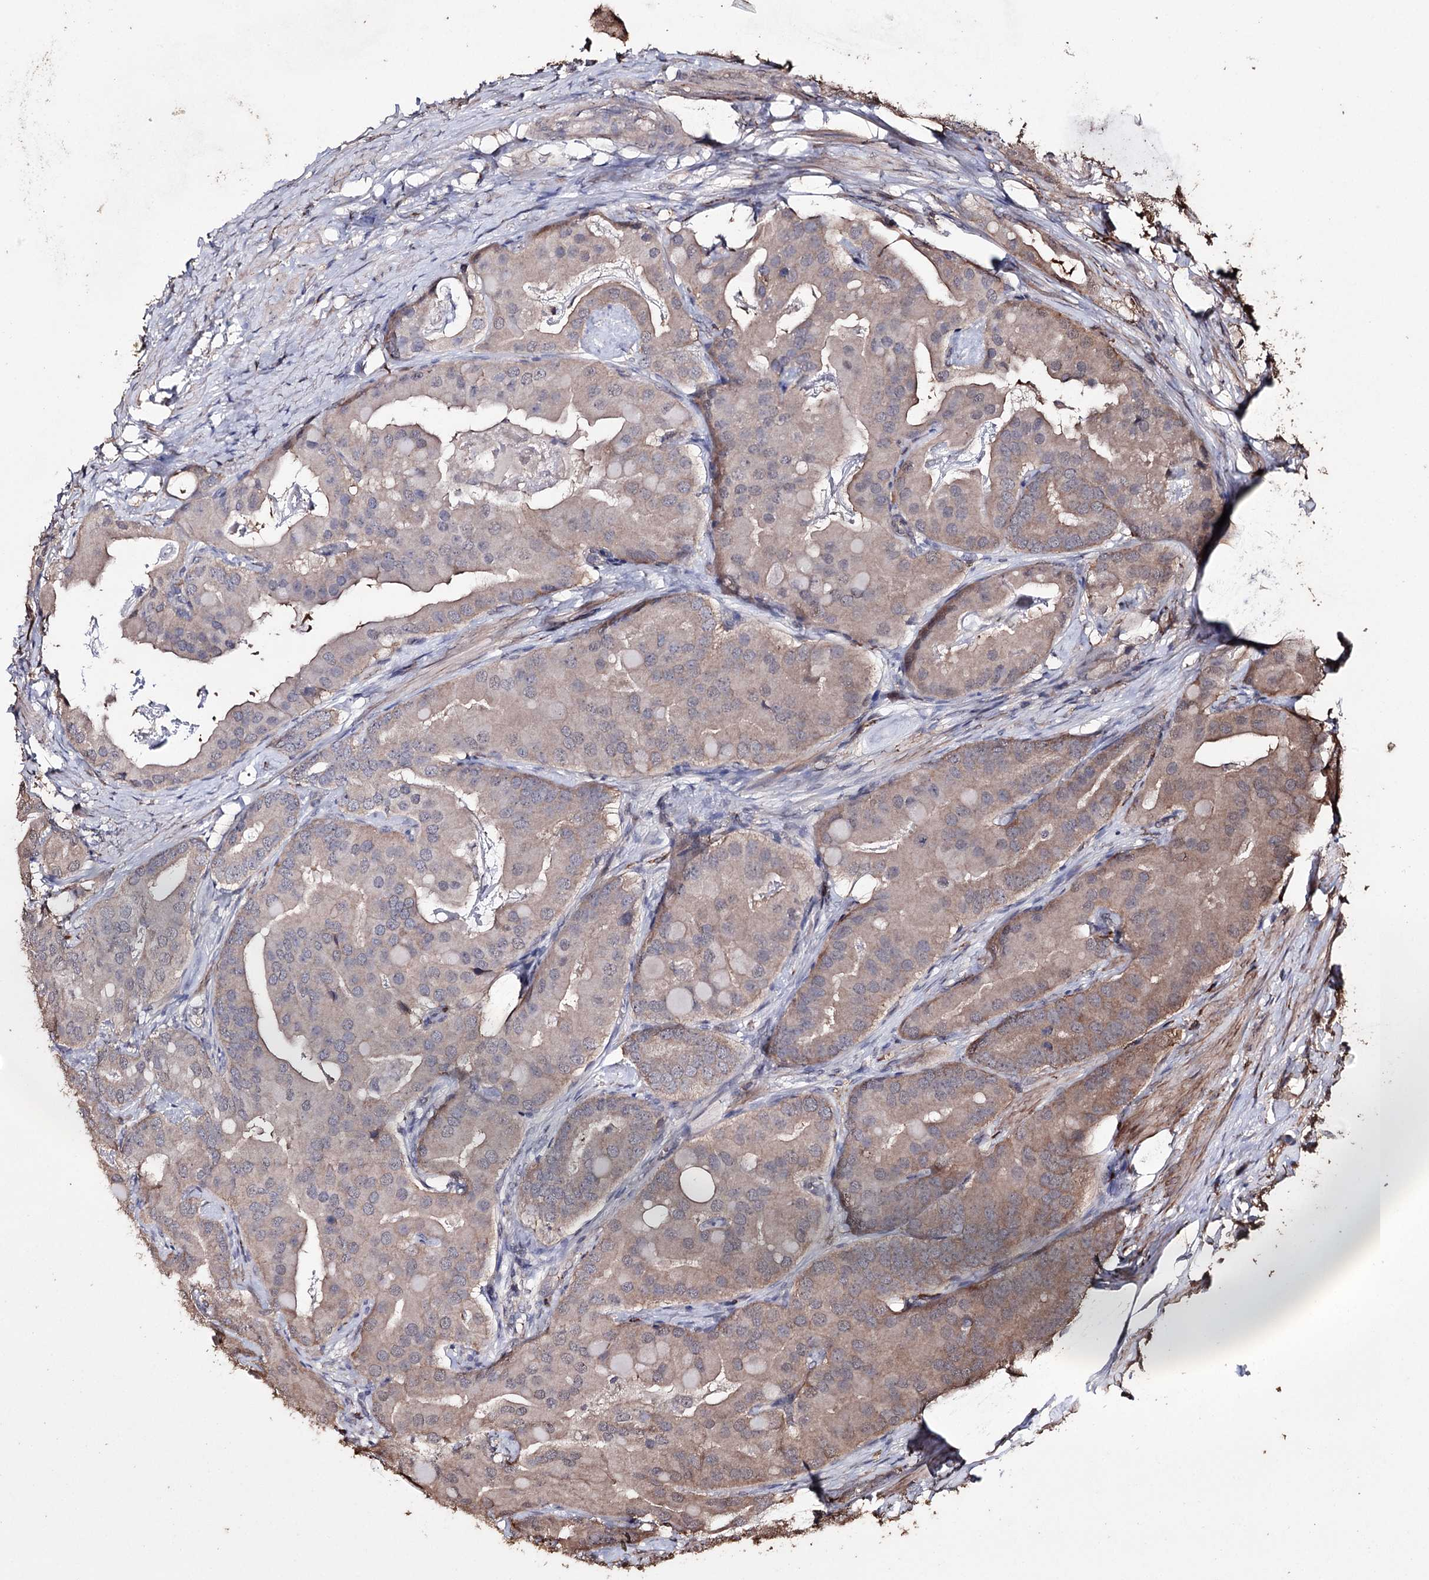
{"staining": {"intensity": "moderate", "quantity": "<25%", "location": "cytoplasmic/membranous"}, "tissue": "prostate cancer", "cell_type": "Tumor cells", "image_type": "cancer", "snomed": [{"axis": "morphology", "description": "Adenocarcinoma, Low grade"}, {"axis": "topography", "description": "Prostate"}], "caption": "Protein staining shows moderate cytoplasmic/membranous positivity in approximately <25% of tumor cells in adenocarcinoma (low-grade) (prostate).", "gene": "ZNF662", "patient": {"sex": "male", "age": 71}}